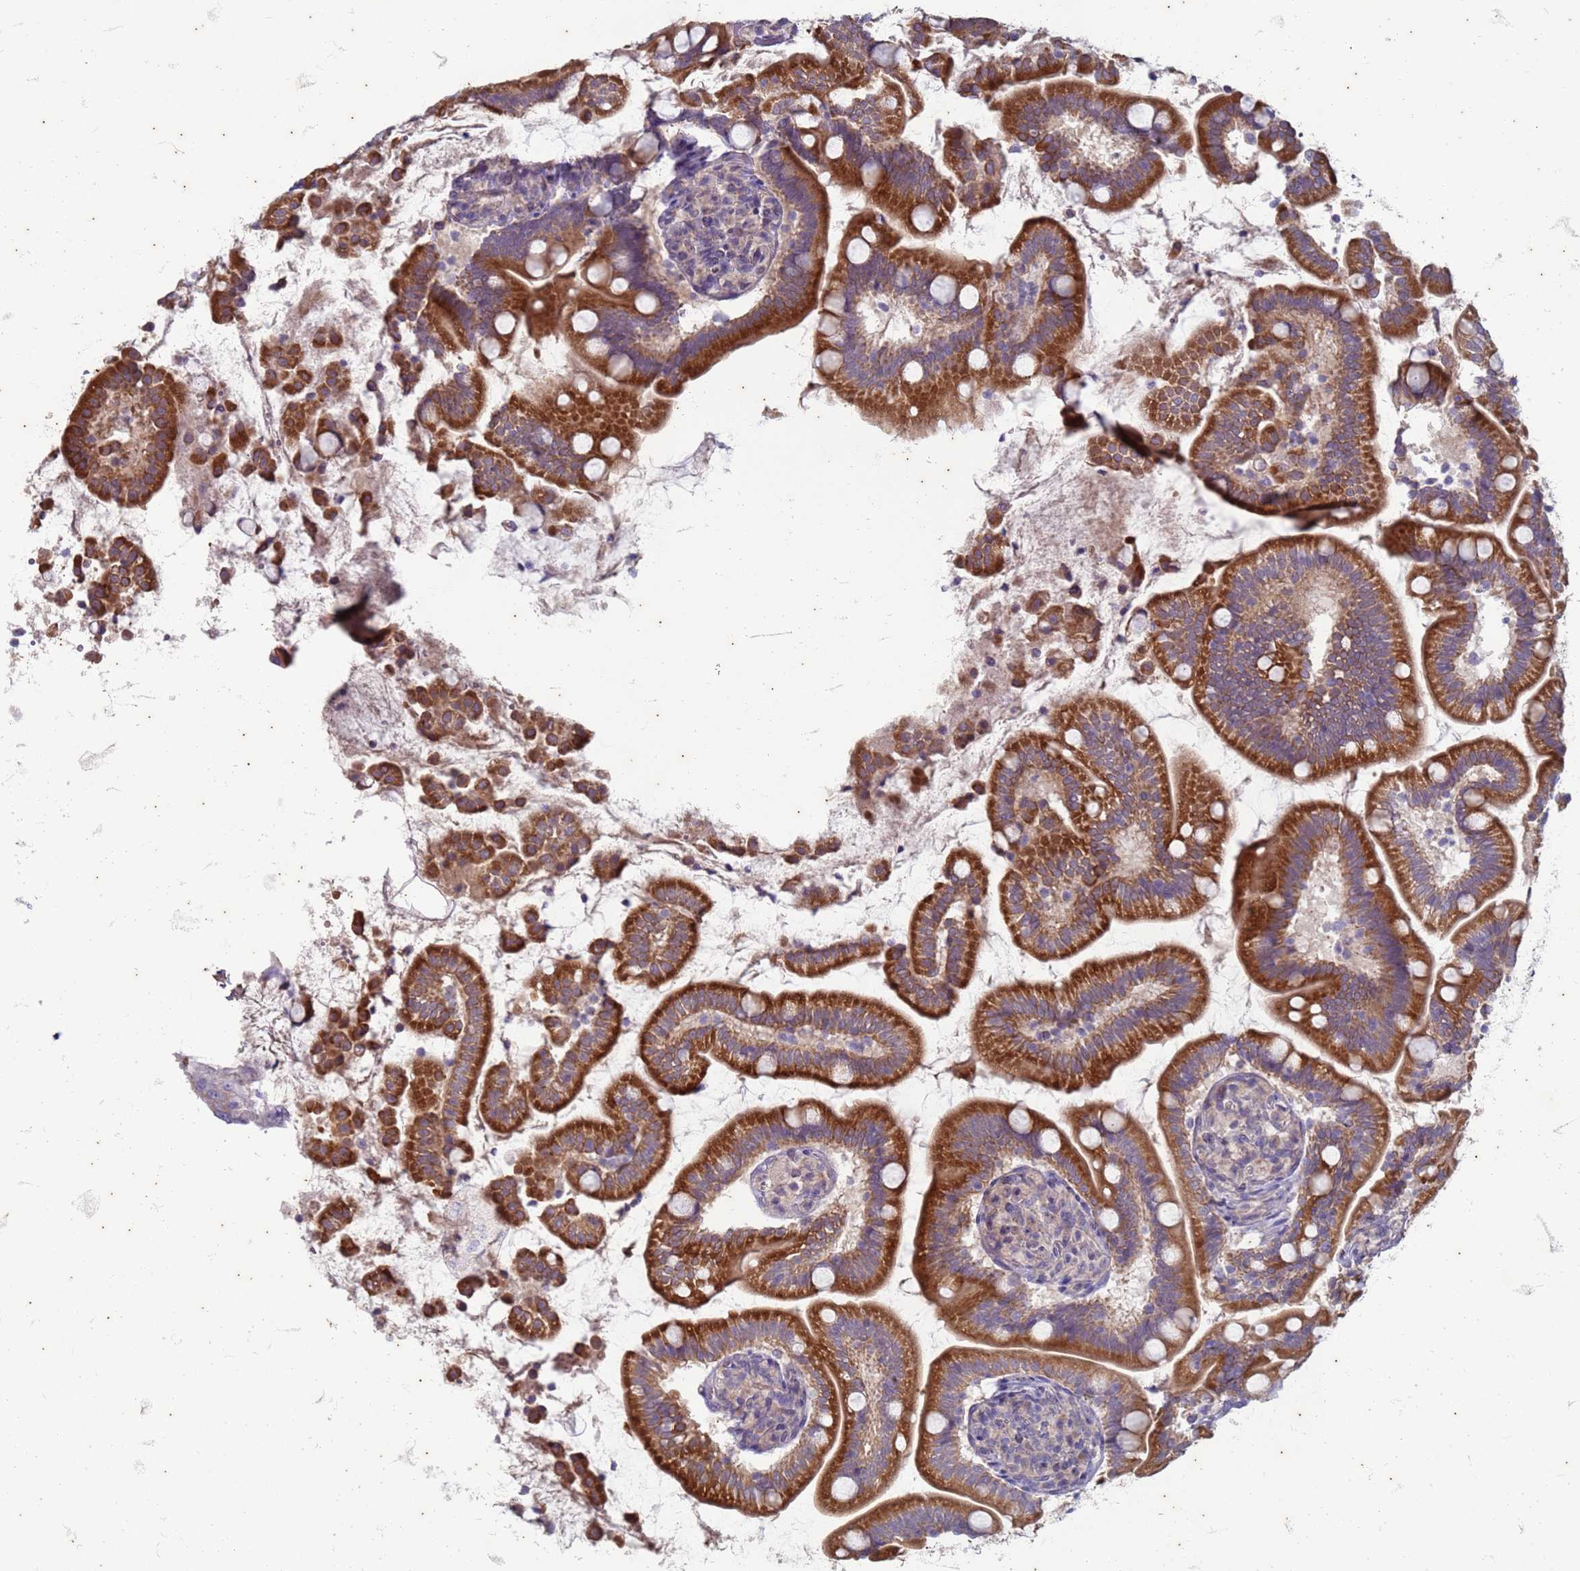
{"staining": {"intensity": "strong", "quantity": ">75%", "location": "cytoplasmic/membranous"}, "tissue": "small intestine", "cell_type": "Glandular cells", "image_type": "normal", "snomed": [{"axis": "morphology", "description": "Normal tissue, NOS"}, {"axis": "topography", "description": "Small intestine"}], "caption": "Glandular cells exhibit strong cytoplasmic/membranous positivity in about >75% of cells in normal small intestine. The staining was performed using DAB (3,3'-diaminobenzidine) to visualize the protein expression in brown, while the nuclei were stained in blue with hematoxylin (Magnification: 20x).", "gene": "SUCO", "patient": {"sex": "female", "age": 64}}